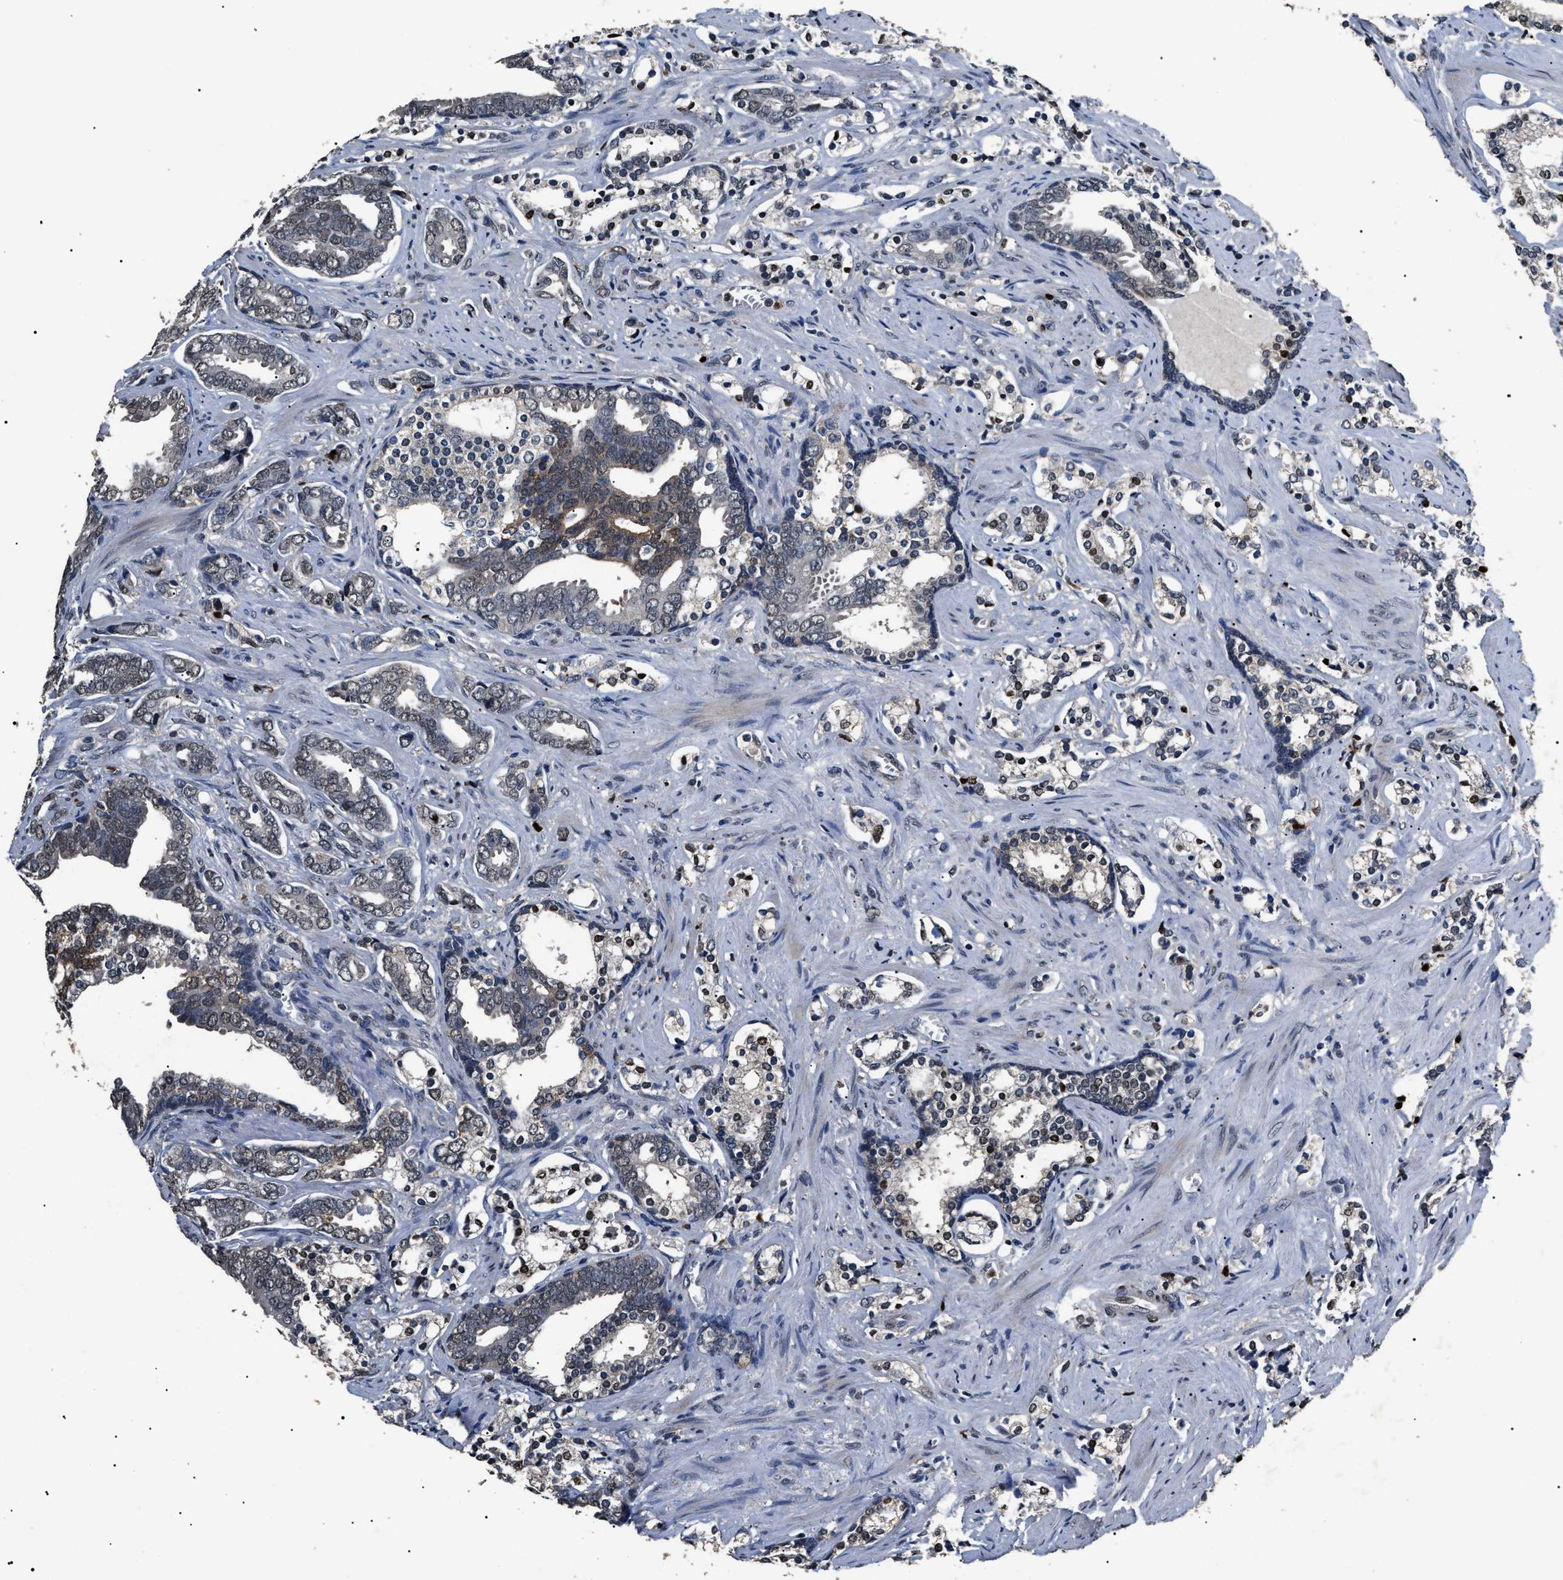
{"staining": {"intensity": "weak", "quantity": "<25%", "location": "cytoplasmic/membranous,nuclear"}, "tissue": "prostate cancer", "cell_type": "Tumor cells", "image_type": "cancer", "snomed": [{"axis": "morphology", "description": "Adenocarcinoma, Medium grade"}, {"axis": "topography", "description": "Prostate"}], "caption": "The immunohistochemistry (IHC) histopathology image has no significant staining in tumor cells of prostate cancer tissue.", "gene": "ANP32E", "patient": {"sex": "male", "age": 67}}